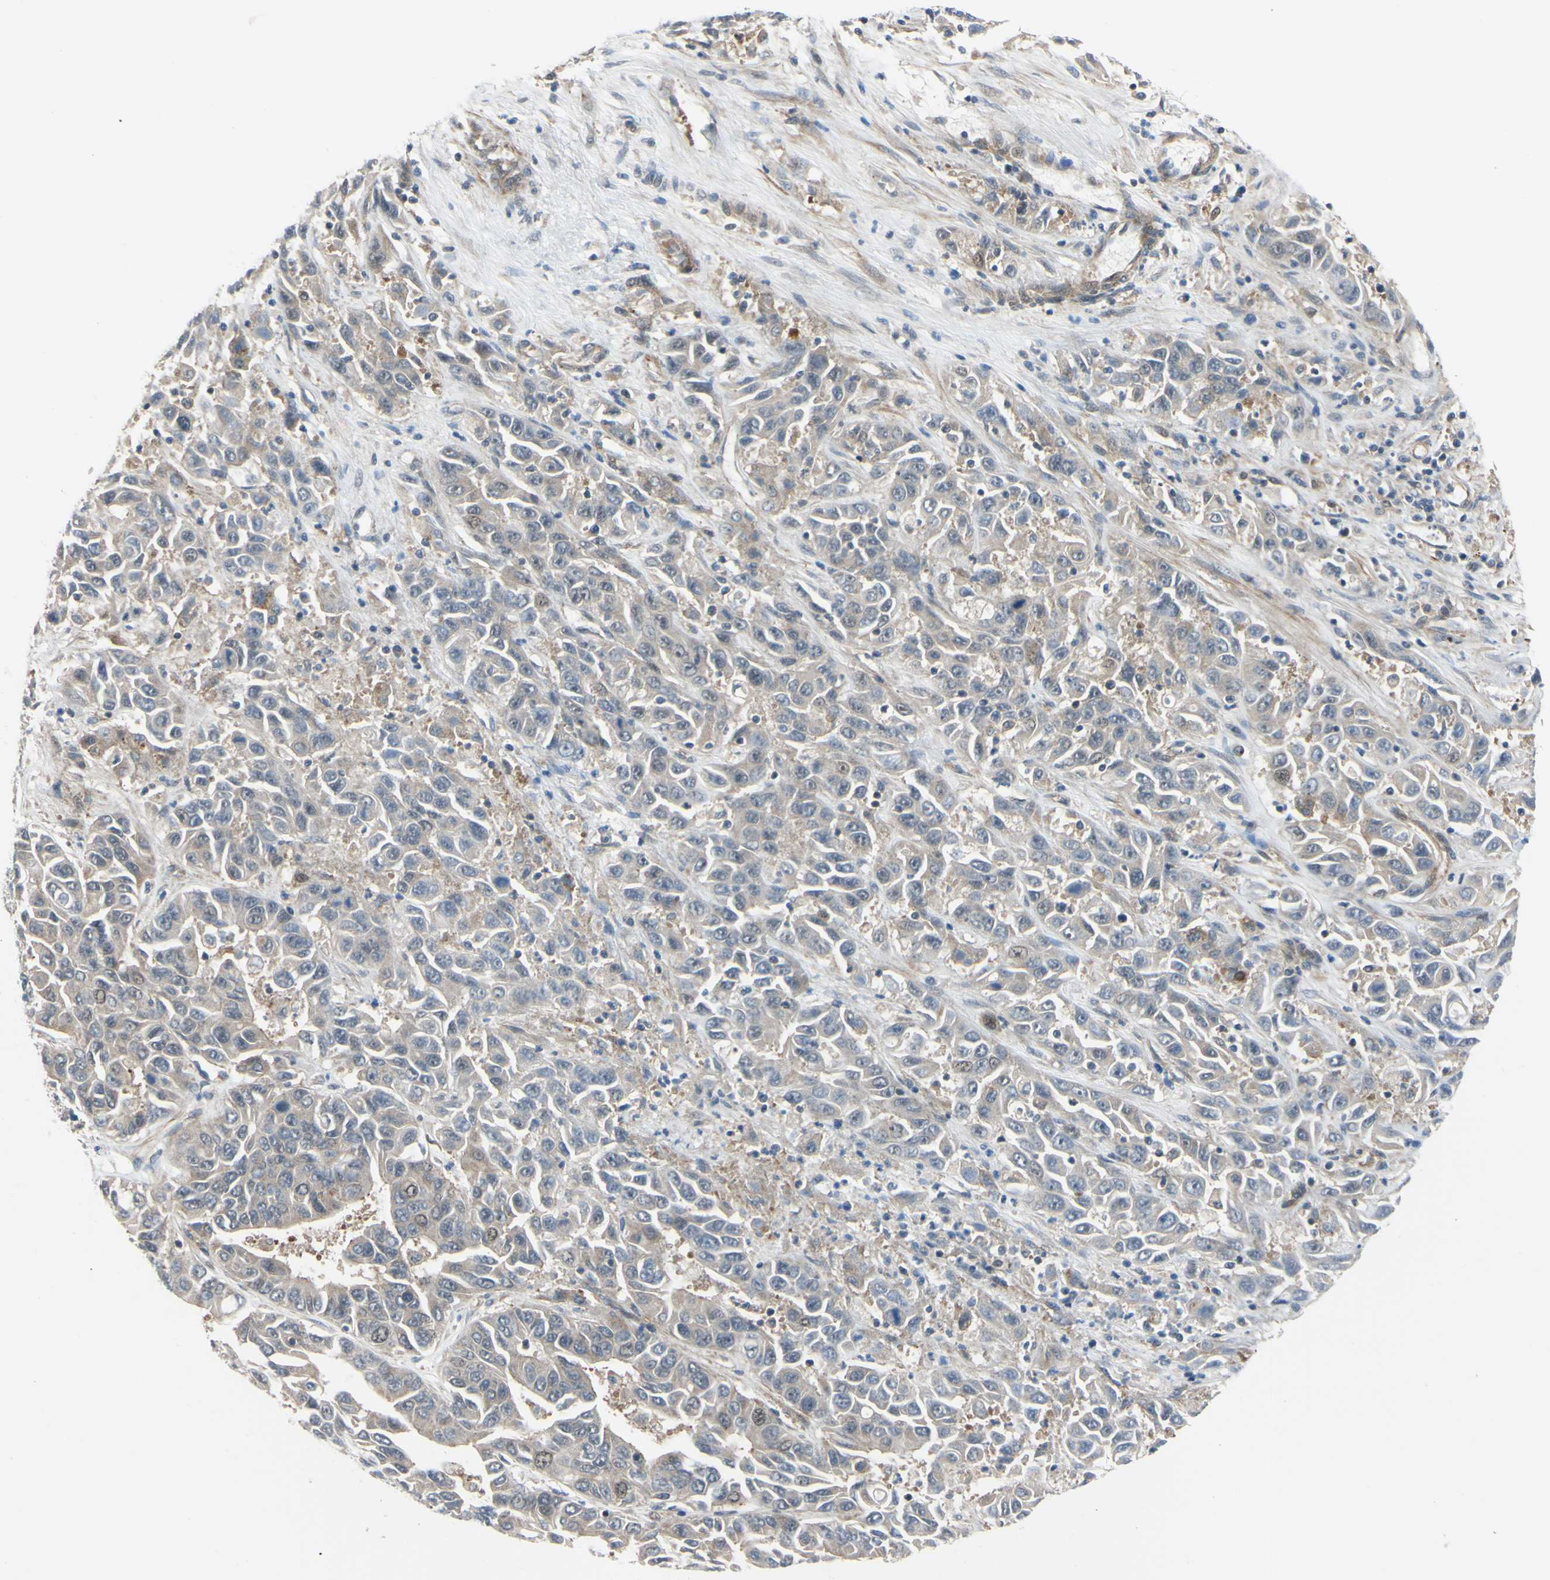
{"staining": {"intensity": "weak", "quantity": "25%-75%", "location": "cytoplasmic/membranous"}, "tissue": "liver cancer", "cell_type": "Tumor cells", "image_type": "cancer", "snomed": [{"axis": "morphology", "description": "Cholangiocarcinoma"}, {"axis": "topography", "description": "Liver"}], "caption": "Protein staining demonstrates weak cytoplasmic/membranous positivity in about 25%-75% of tumor cells in liver cancer. (Brightfield microscopy of DAB IHC at high magnification).", "gene": "COMMD9", "patient": {"sex": "female", "age": 52}}